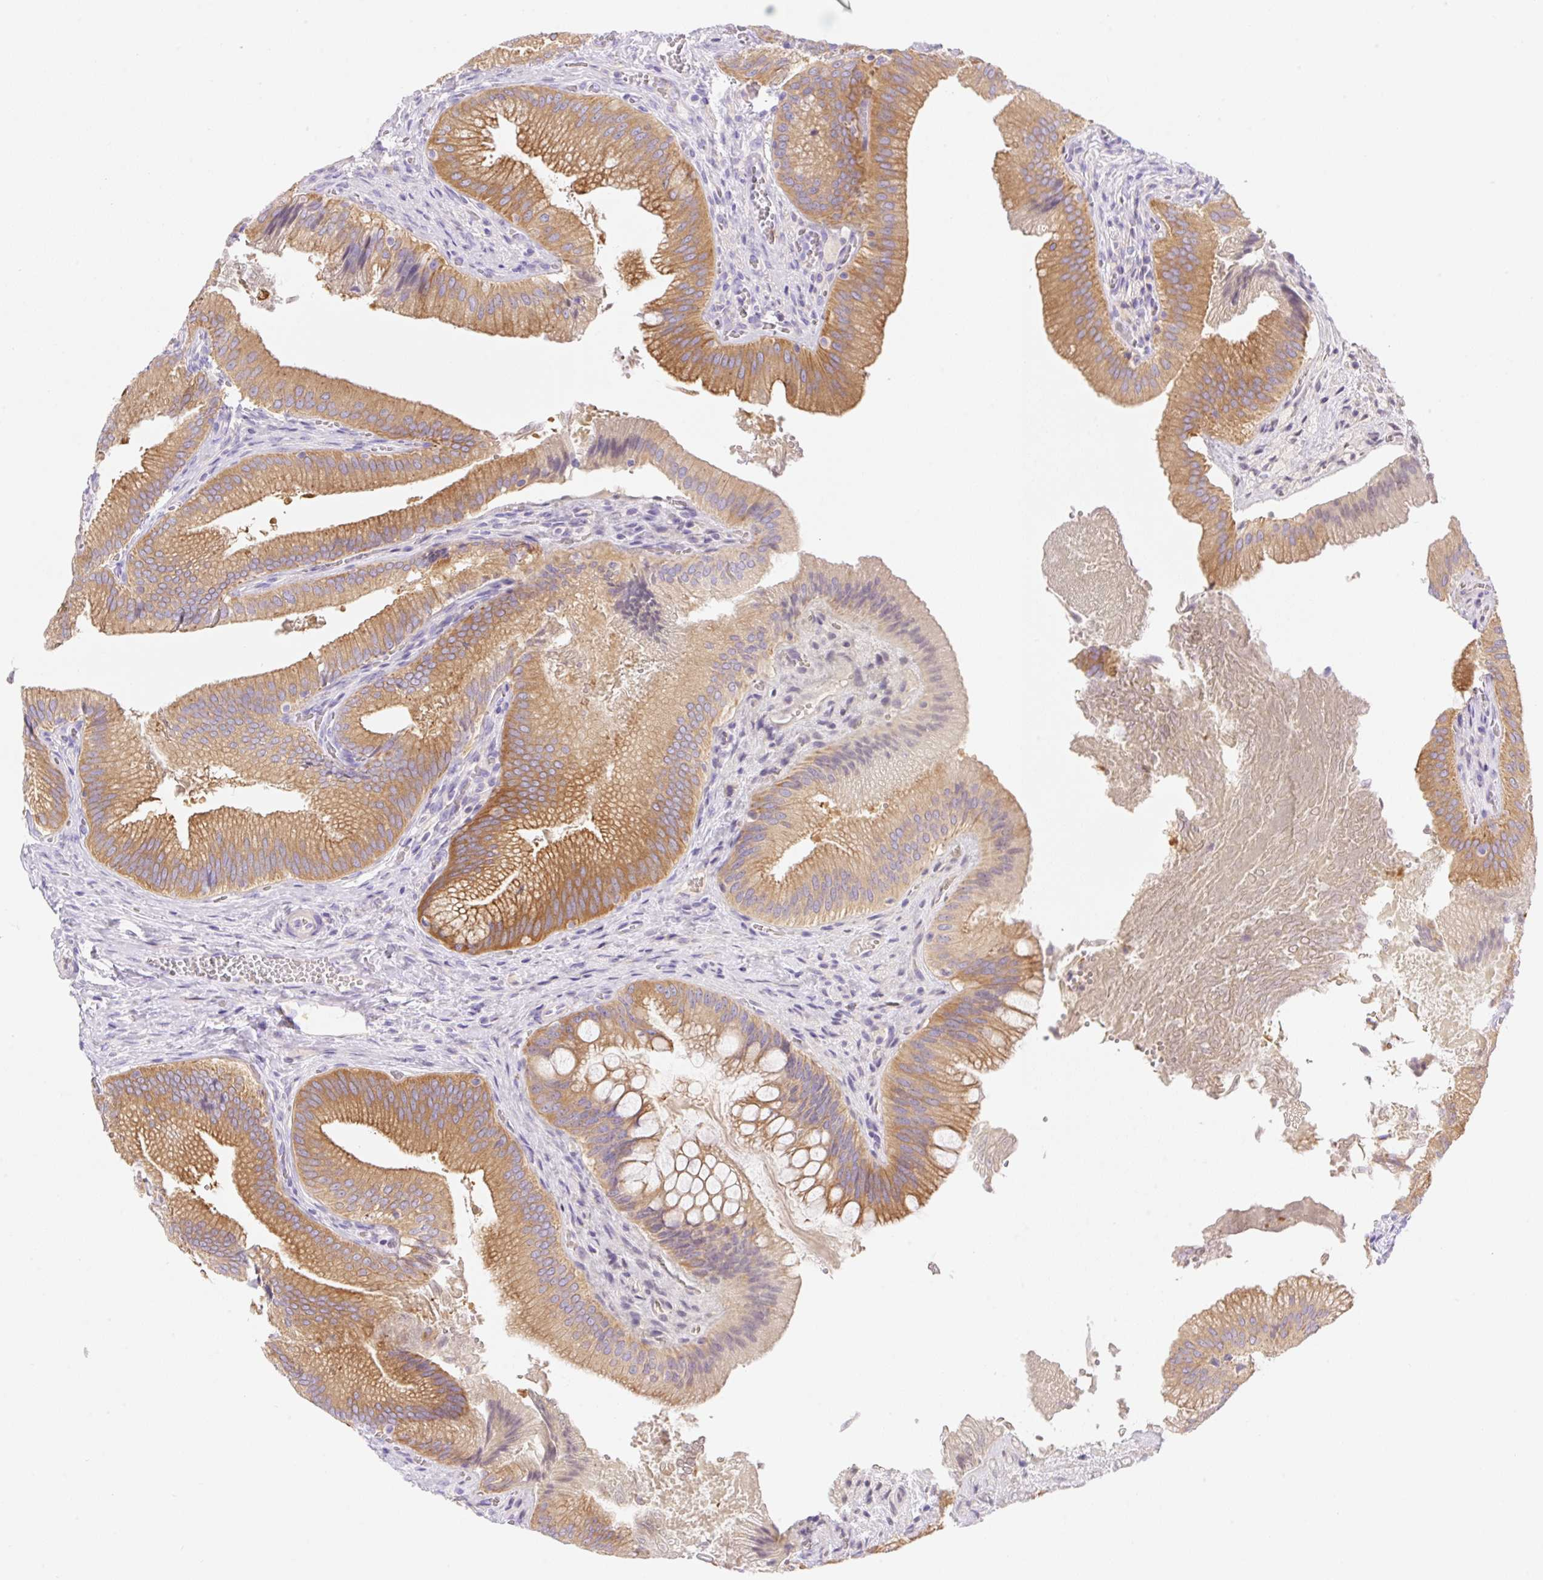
{"staining": {"intensity": "moderate", "quantity": ">75%", "location": "cytoplasmic/membranous"}, "tissue": "gallbladder", "cell_type": "Glandular cells", "image_type": "normal", "snomed": [{"axis": "morphology", "description": "Normal tissue, NOS"}, {"axis": "topography", "description": "Gallbladder"}], "caption": "Benign gallbladder shows moderate cytoplasmic/membranous expression in approximately >75% of glandular cells, visualized by immunohistochemistry.", "gene": "DENND5A", "patient": {"sex": "male", "age": 17}}